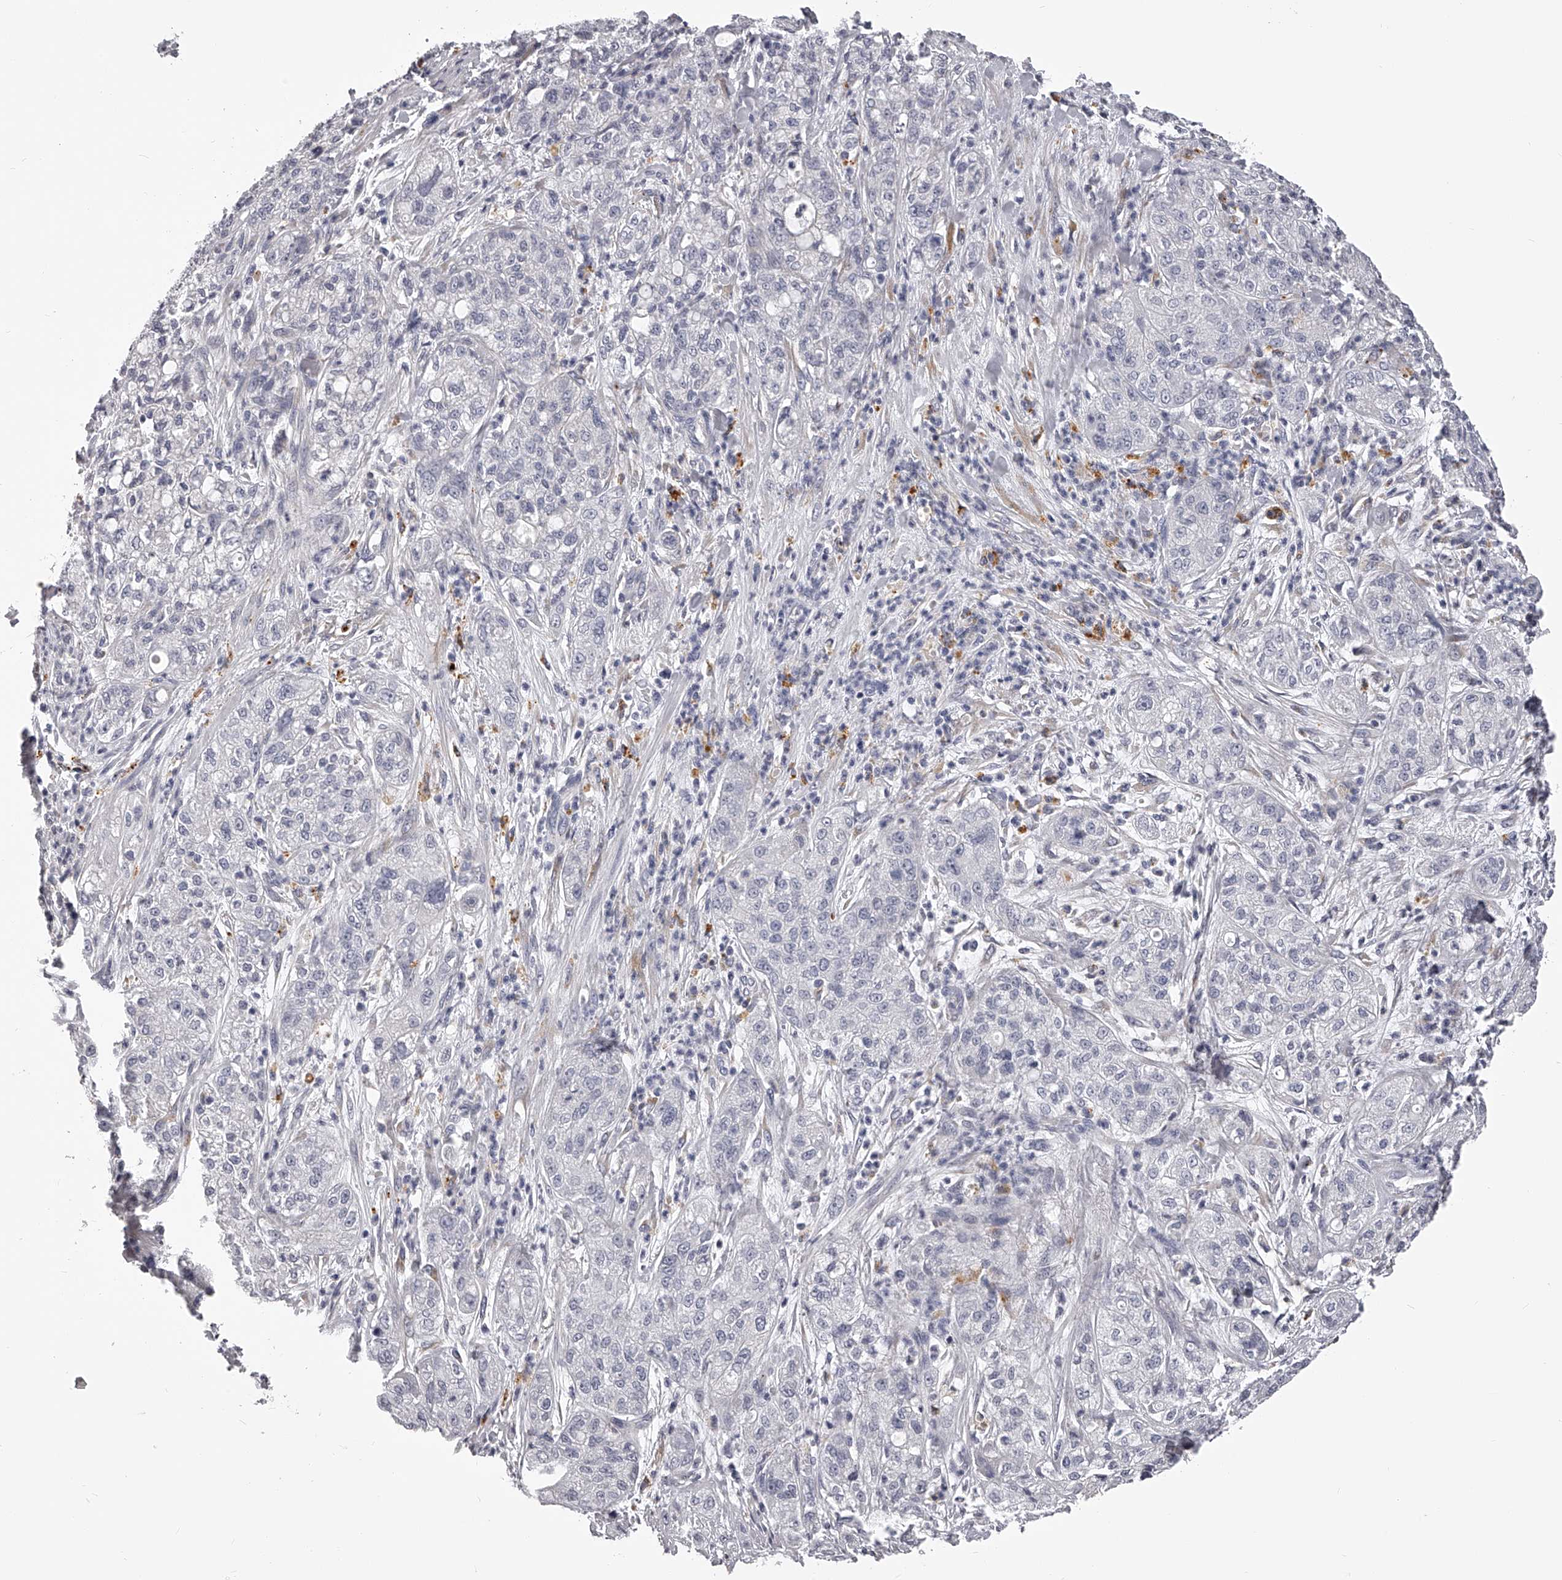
{"staining": {"intensity": "negative", "quantity": "none", "location": "none"}, "tissue": "pancreatic cancer", "cell_type": "Tumor cells", "image_type": "cancer", "snomed": [{"axis": "morphology", "description": "Adenocarcinoma, NOS"}, {"axis": "topography", "description": "Pancreas"}], "caption": "Pancreatic adenocarcinoma was stained to show a protein in brown. There is no significant positivity in tumor cells.", "gene": "DMRT1", "patient": {"sex": "female", "age": 78}}